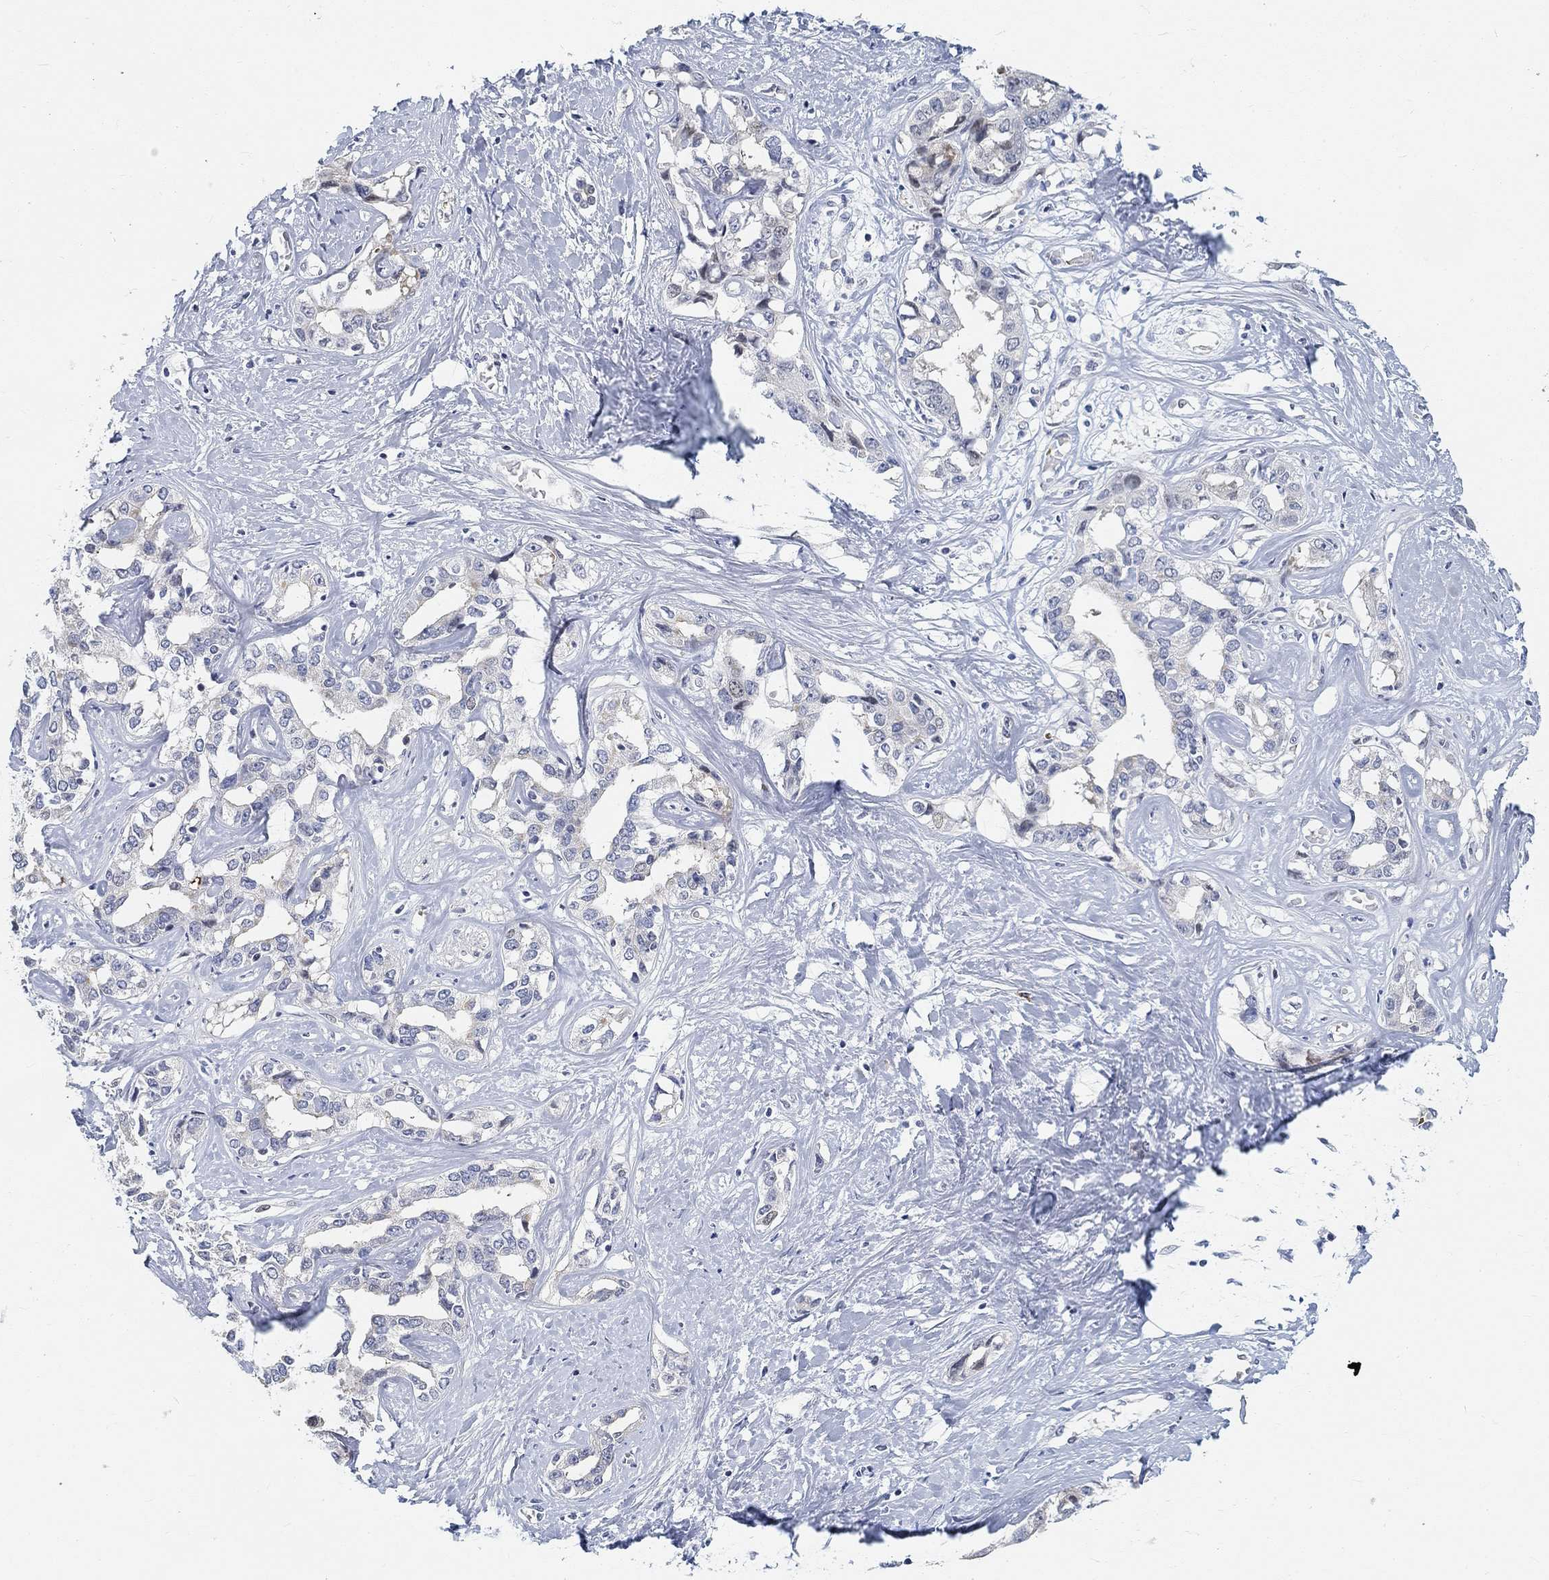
{"staining": {"intensity": "negative", "quantity": "none", "location": "none"}, "tissue": "liver cancer", "cell_type": "Tumor cells", "image_type": "cancer", "snomed": [{"axis": "morphology", "description": "Cholangiocarcinoma"}, {"axis": "topography", "description": "Liver"}], "caption": "High magnification brightfield microscopy of liver cancer (cholangiocarcinoma) stained with DAB (brown) and counterstained with hematoxylin (blue): tumor cells show no significant positivity.", "gene": "SNTG2", "patient": {"sex": "male", "age": 59}}